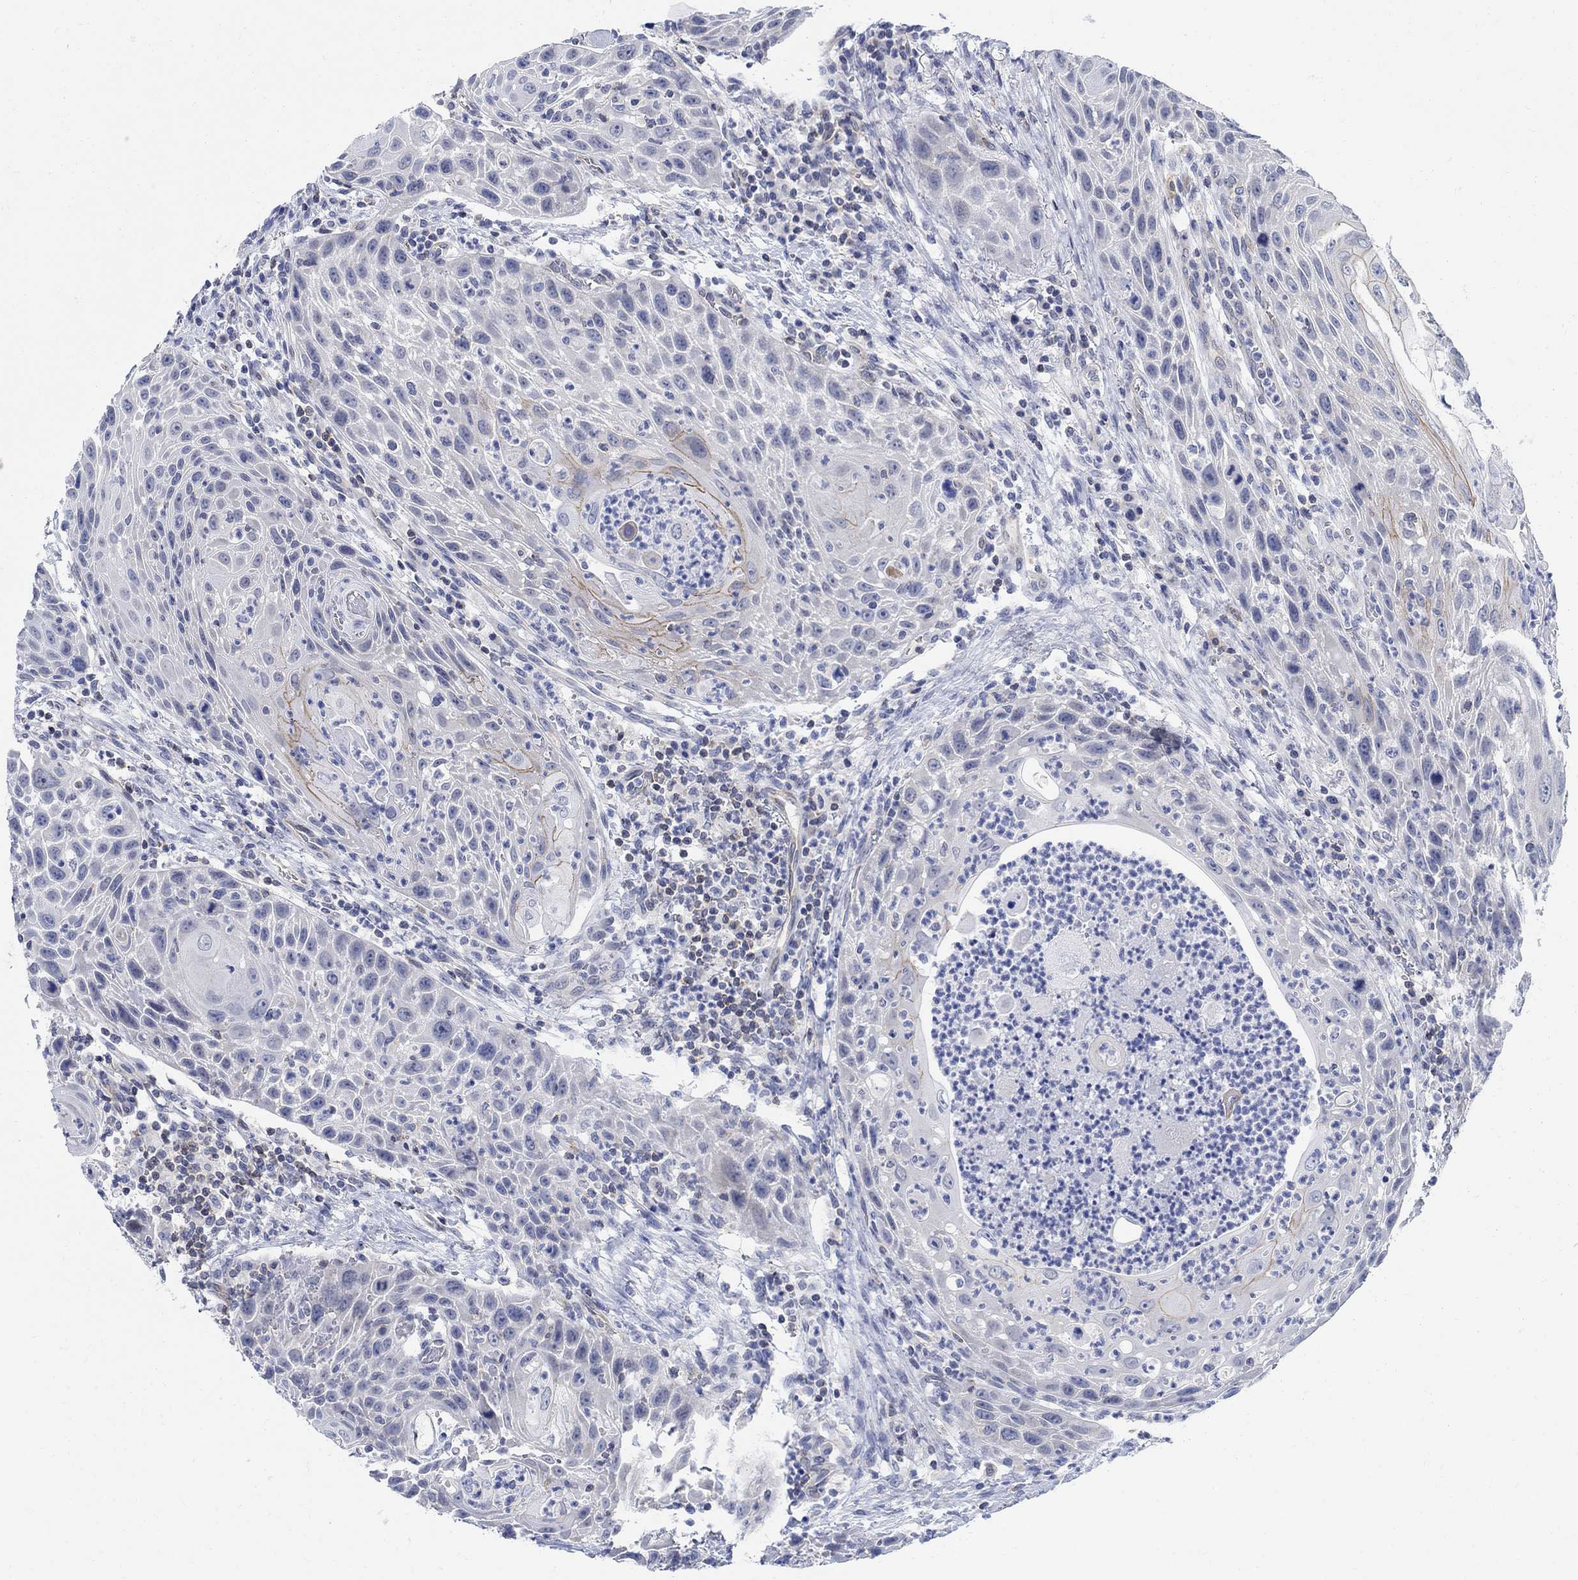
{"staining": {"intensity": "weak", "quantity": "<25%", "location": "cytoplasmic/membranous"}, "tissue": "head and neck cancer", "cell_type": "Tumor cells", "image_type": "cancer", "snomed": [{"axis": "morphology", "description": "Squamous cell carcinoma, NOS"}, {"axis": "topography", "description": "Head-Neck"}], "caption": "An IHC photomicrograph of head and neck cancer is shown. There is no staining in tumor cells of head and neck cancer.", "gene": "PHF21B", "patient": {"sex": "male", "age": 69}}